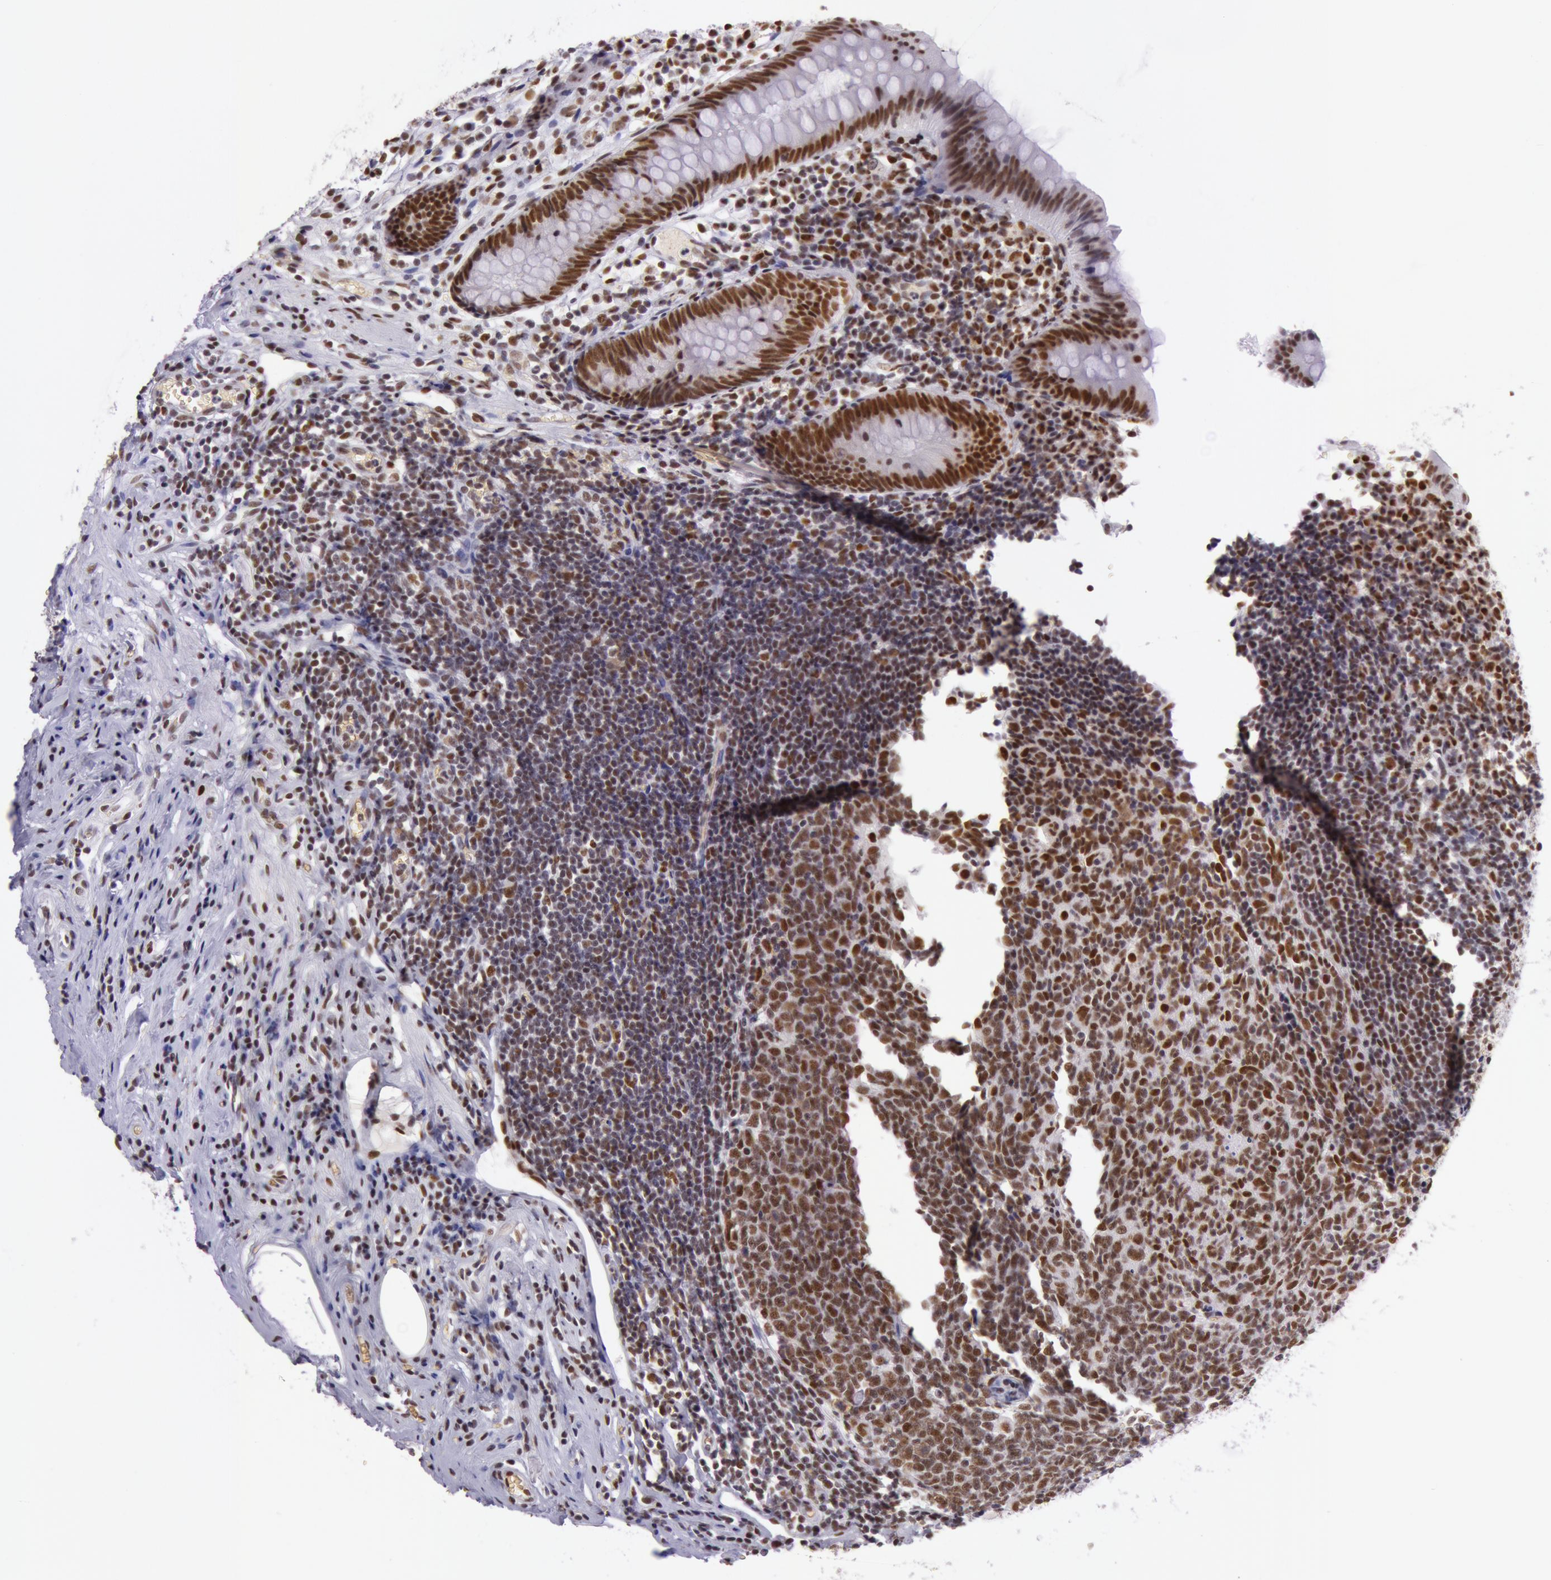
{"staining": {"intensity": "strong", "quantity": ">75%", "location": "nuclear"}, "tissue": "appendix", "cell_type": "Glandular cells", "image_type": "normal", "snomed": [{"axis": "morphology", "description": "Normal tissue, NOS"}, {"axis": "topography", "description": "Appendix"}], "caption": "Protein expression by immunohistochemistry (IHC) reveals strong nuclear positivity in about >75% of glandular cells in benign appendix.", "gene": "NBN", "patient": {"sex": "male", "age": 38}}